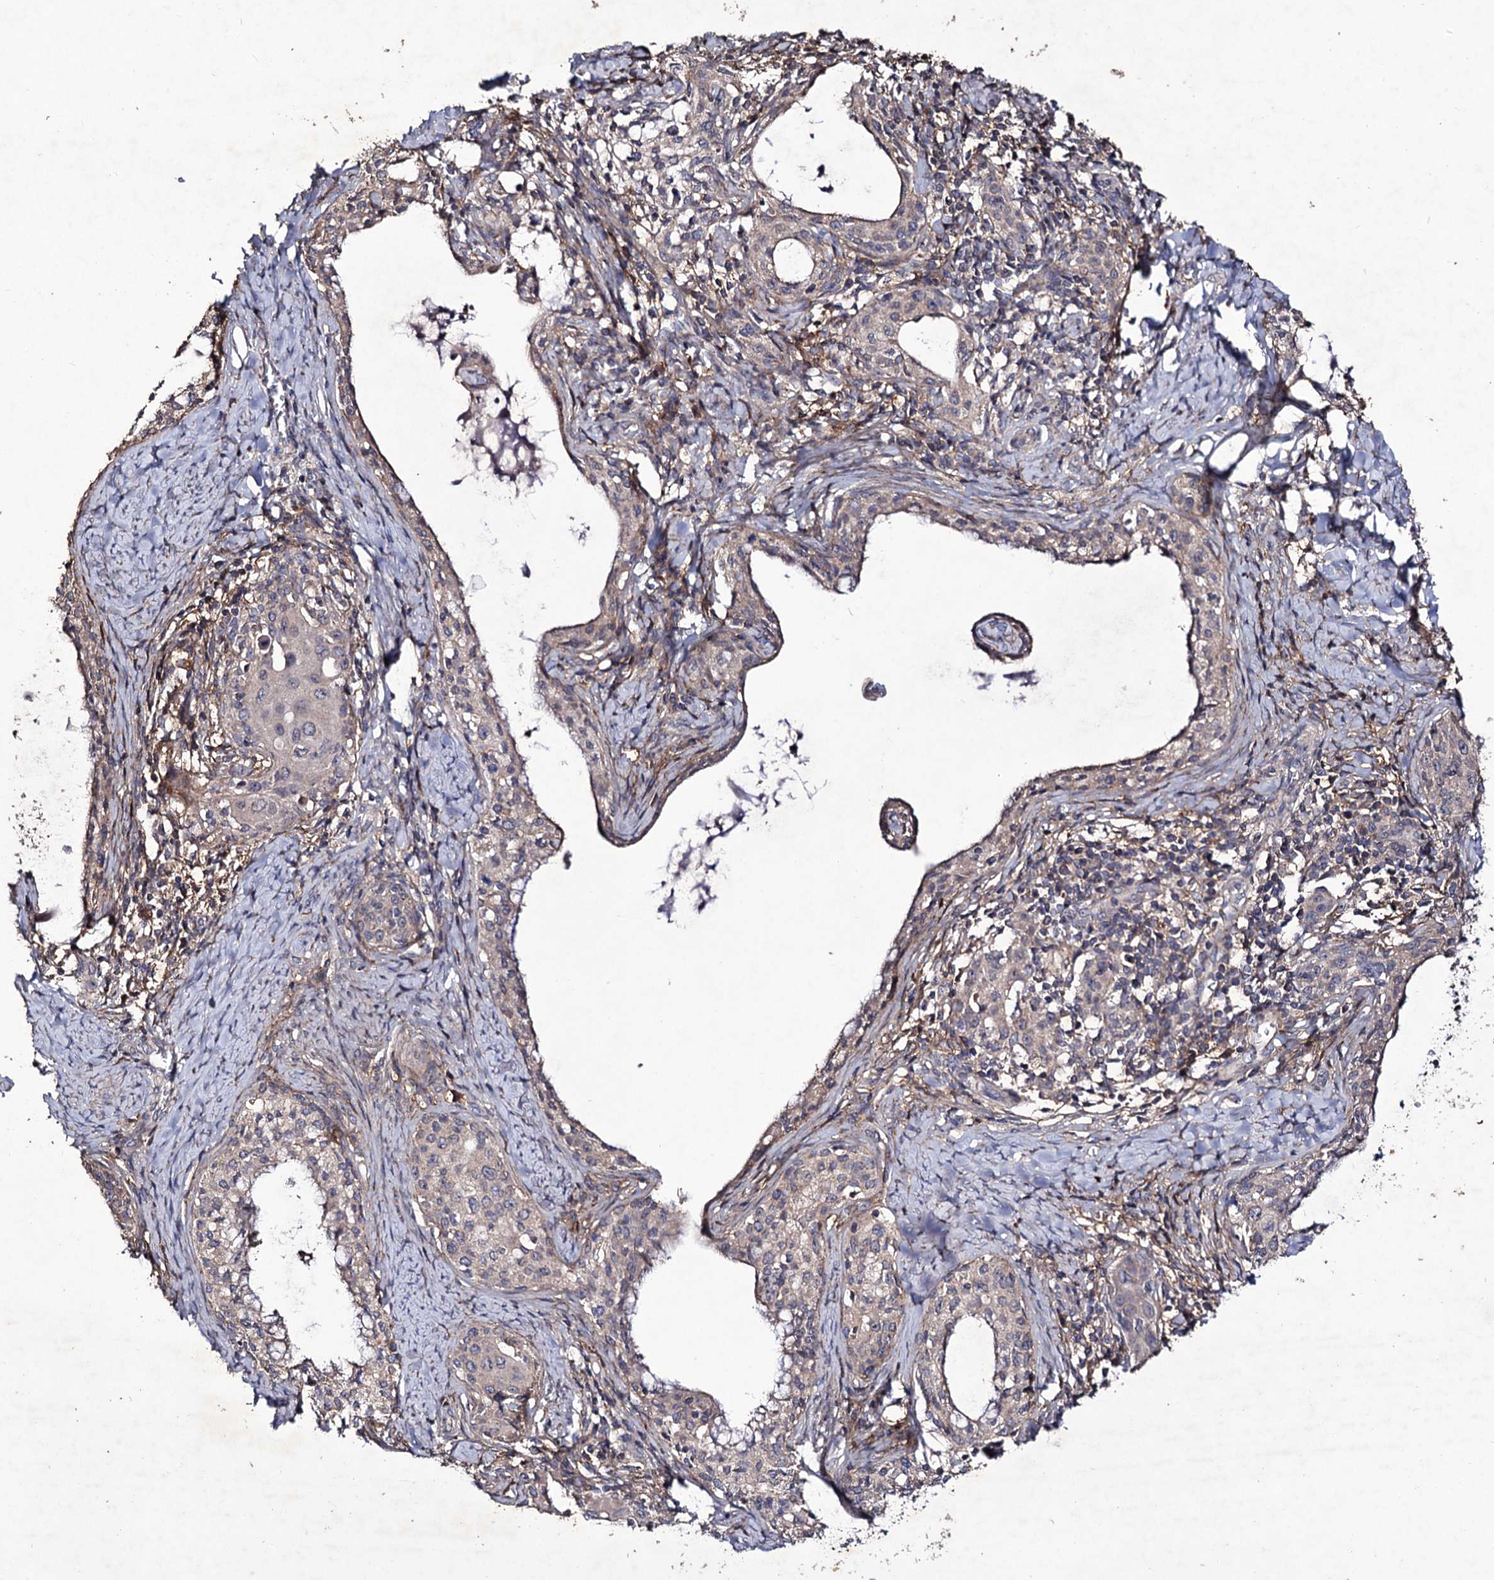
{"staining": {"intensity": "weak", "quantity": "<25%", "location": "cytoplasmic/membranous"}, "tissue": "cervical cancer", "cell_type": "Tumor cells", "image_type": "cancer", "snomed": [{"axis": "morphology", "description": "Squamous cell carcinoma, NOS"}, {"axis": "morphology", "description": "Adenocarcinoma, NOS"}, {"axis": "topography", "description": "Cervix"}], "caption": "Tumor cells are negative for protein expression in human adenocarcinoma (cervical).", "gene": "MYO1H", "patient": {"sex": "female", "age": 52}}